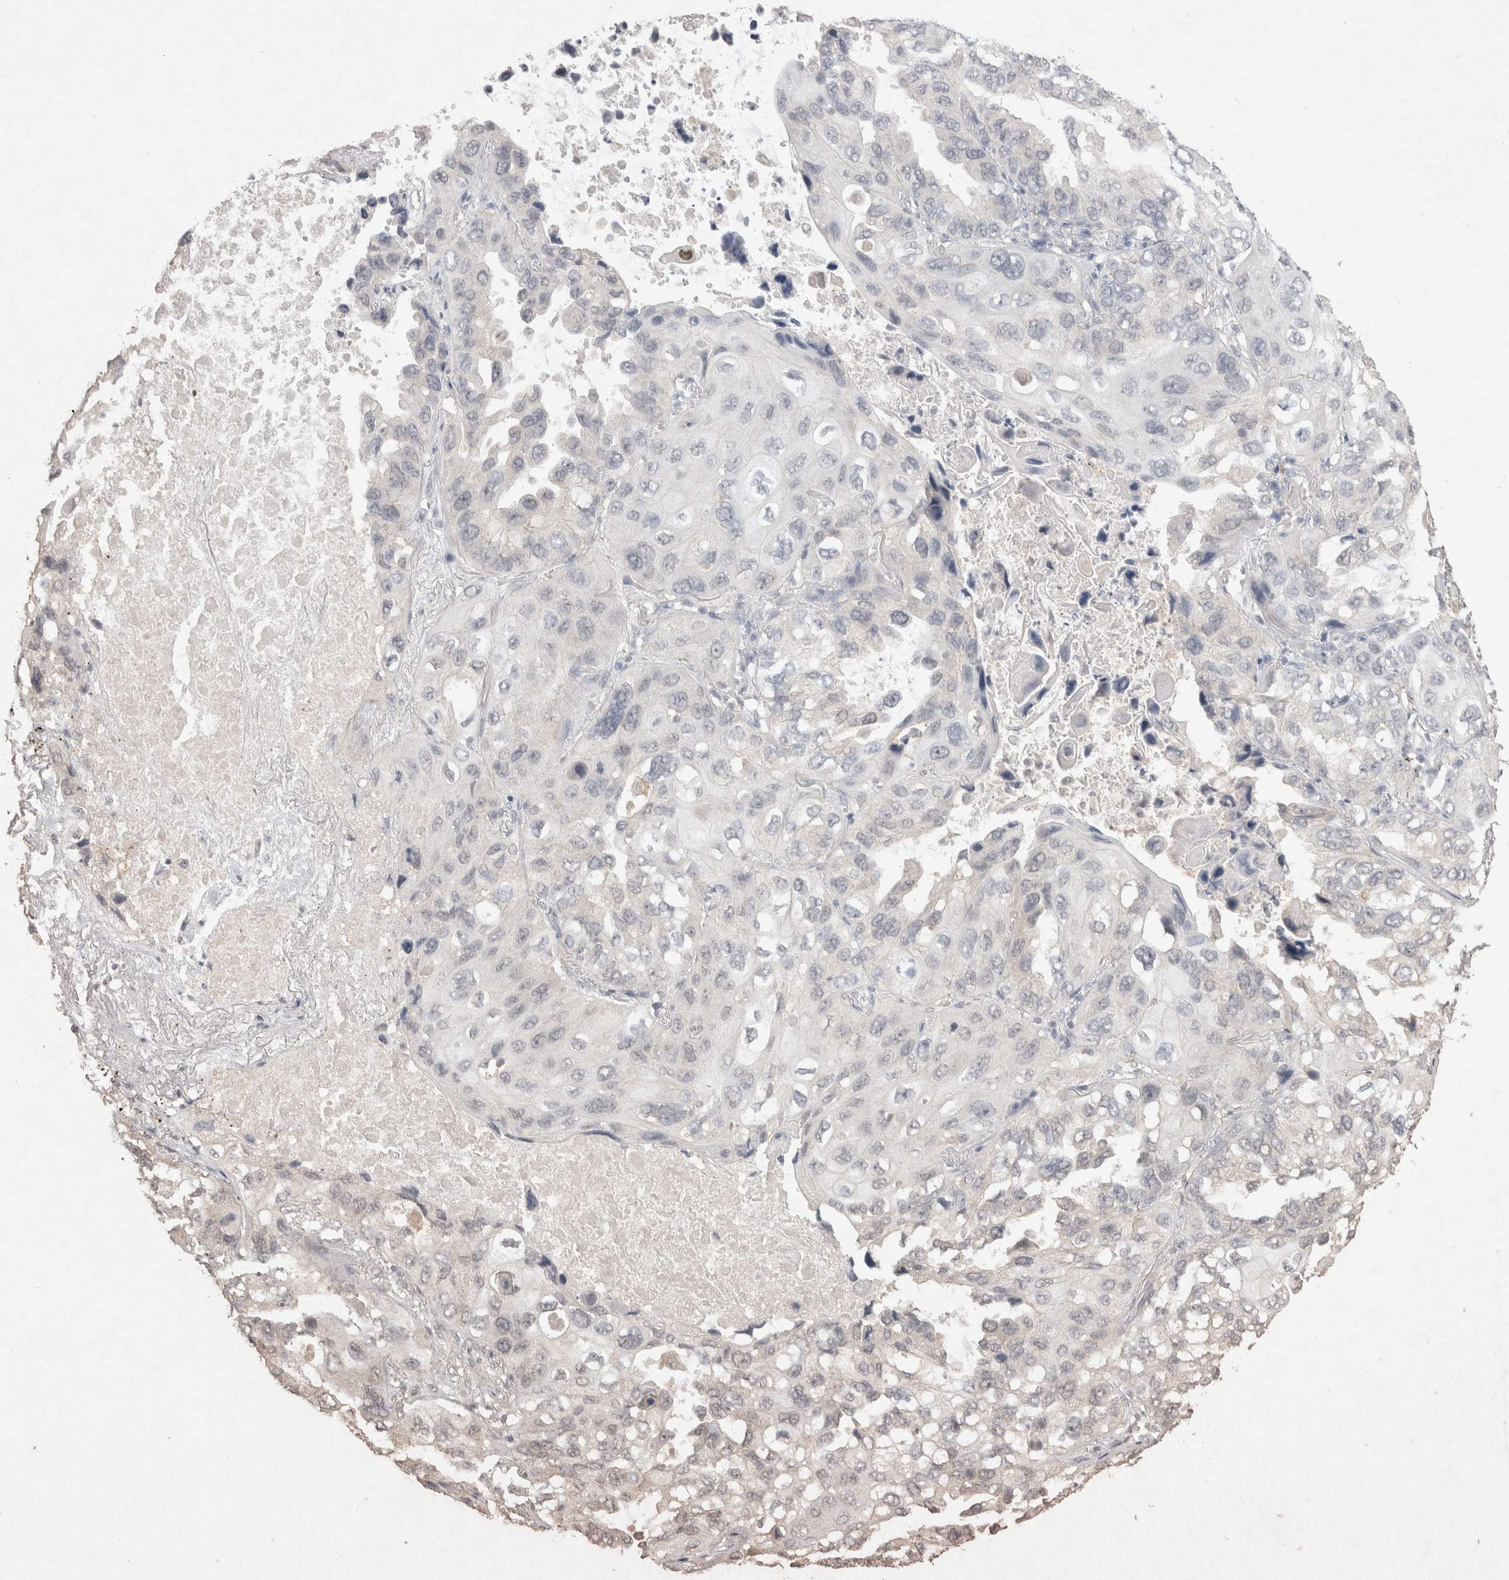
{"staining": {"intensity": "negative", "quantity": "none", "location": "none"}, "tissue": "lung cancer", "cell_type": "Tumor cells", "image_type": "cancer", "snomed": [{"axis": "morphology", "description": "Squamous cell carcinoma, NOS"}, {"axis": "topography", "description": "Lung"}], "caption": "IHC of human lung cancer shows no expression in tumor cells.", "gene": "LYVE1", "patient": {"sex": "female", "age": 73}}